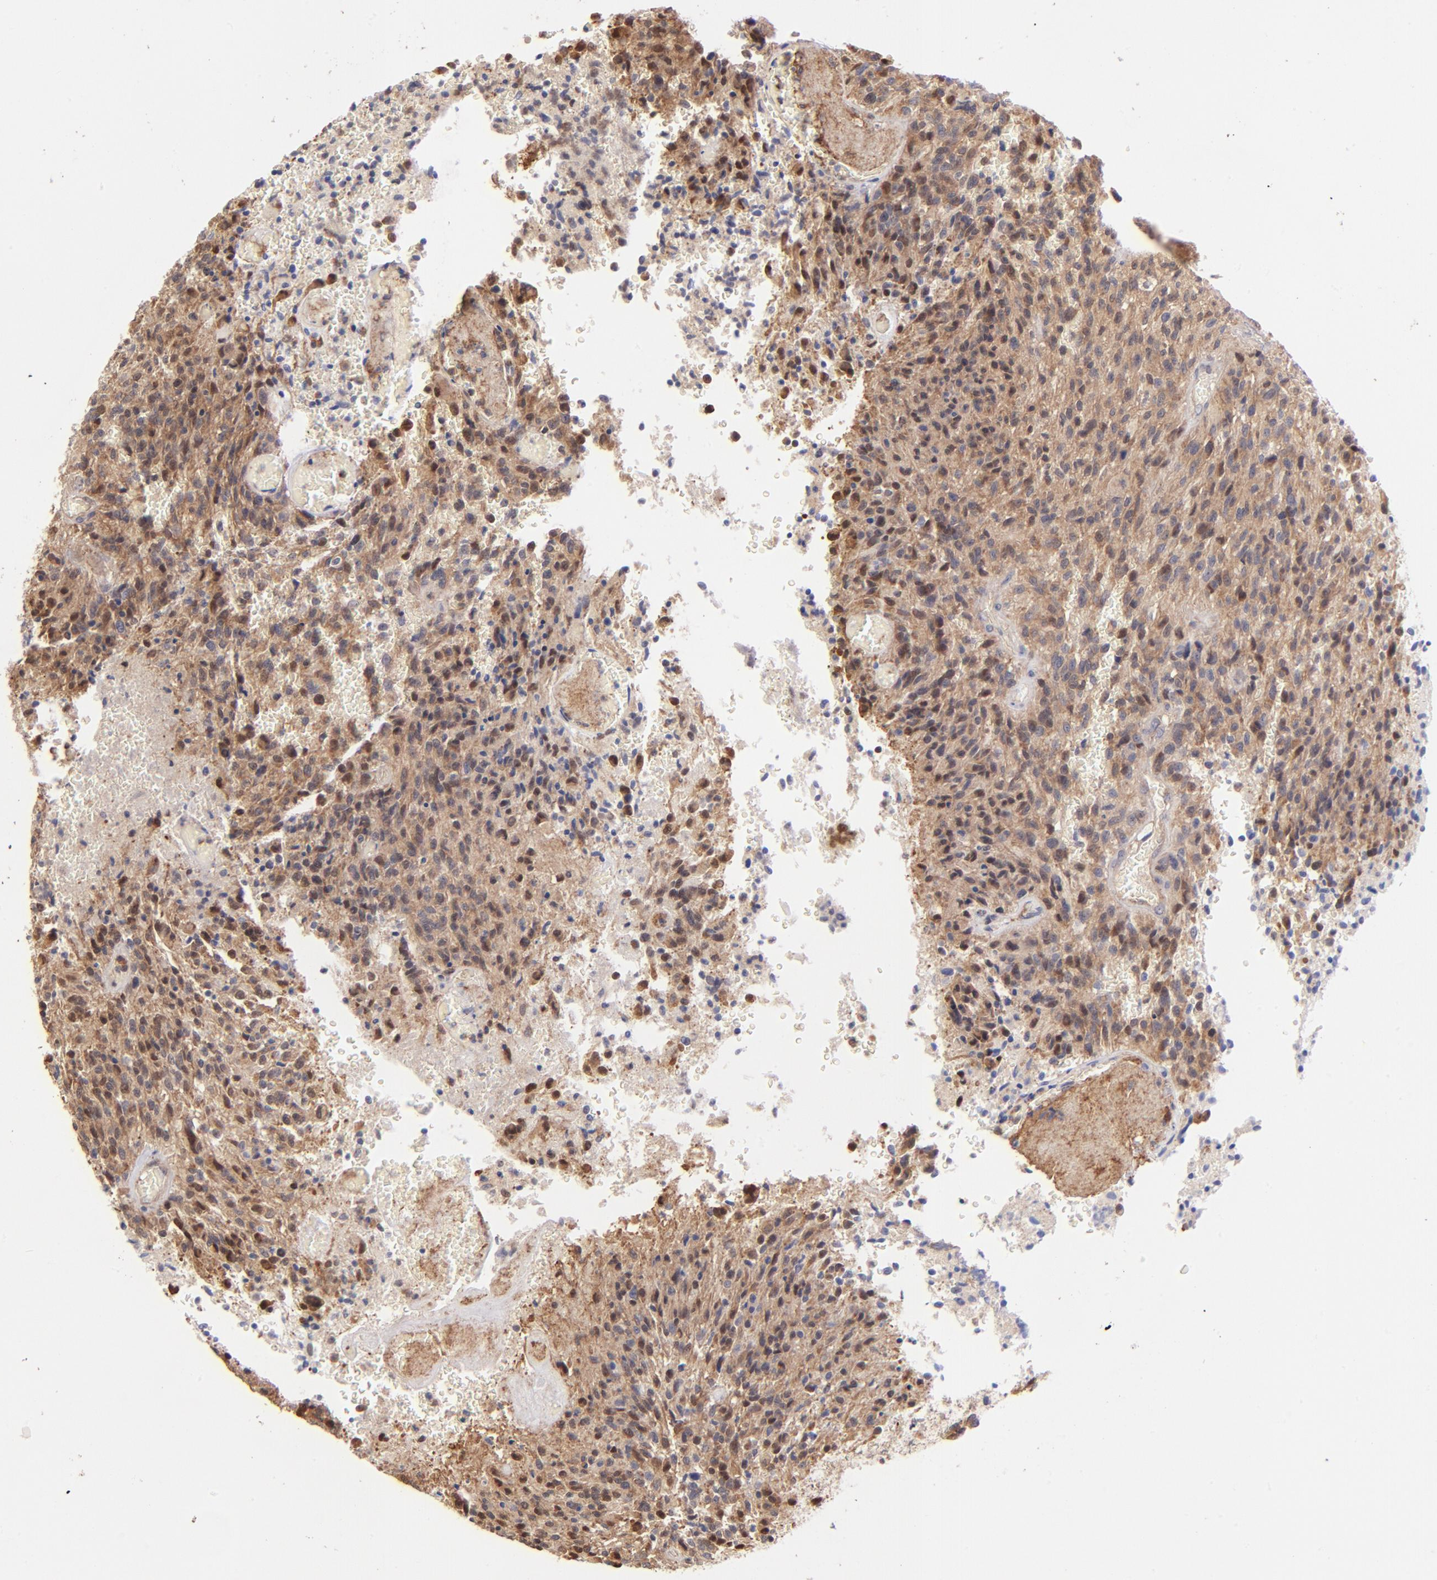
{"staining": {"intensity": "moderate", "quantity": ">75%", "location": "cytoplasmic/membranous,nuclear"}, "tissue": "glioma", "cell_type": "Tumor cells", "image_type": "cancer", "snomed": [{"axis": "morphology", "description": "Normal tissue, NOS"}, {"axis": "morphology", "description": "Glioma, malignant, High grade"}, {"axis": "topography", "description": "Cerebral cortex"}], "caption": "Protein expression analysis of malignant high-grade glioma exhibits moderate cytoplasmic/membranous and nuclear staining in about >75% of tumor cells. The staining was performed using DAB to visualize the protein expression in brown, while the nuclei were stained in blue with hematoxylin (Magnification: 20x).", "gene": "YWHAB", "patient": {"sex": "male", "age": 56}}